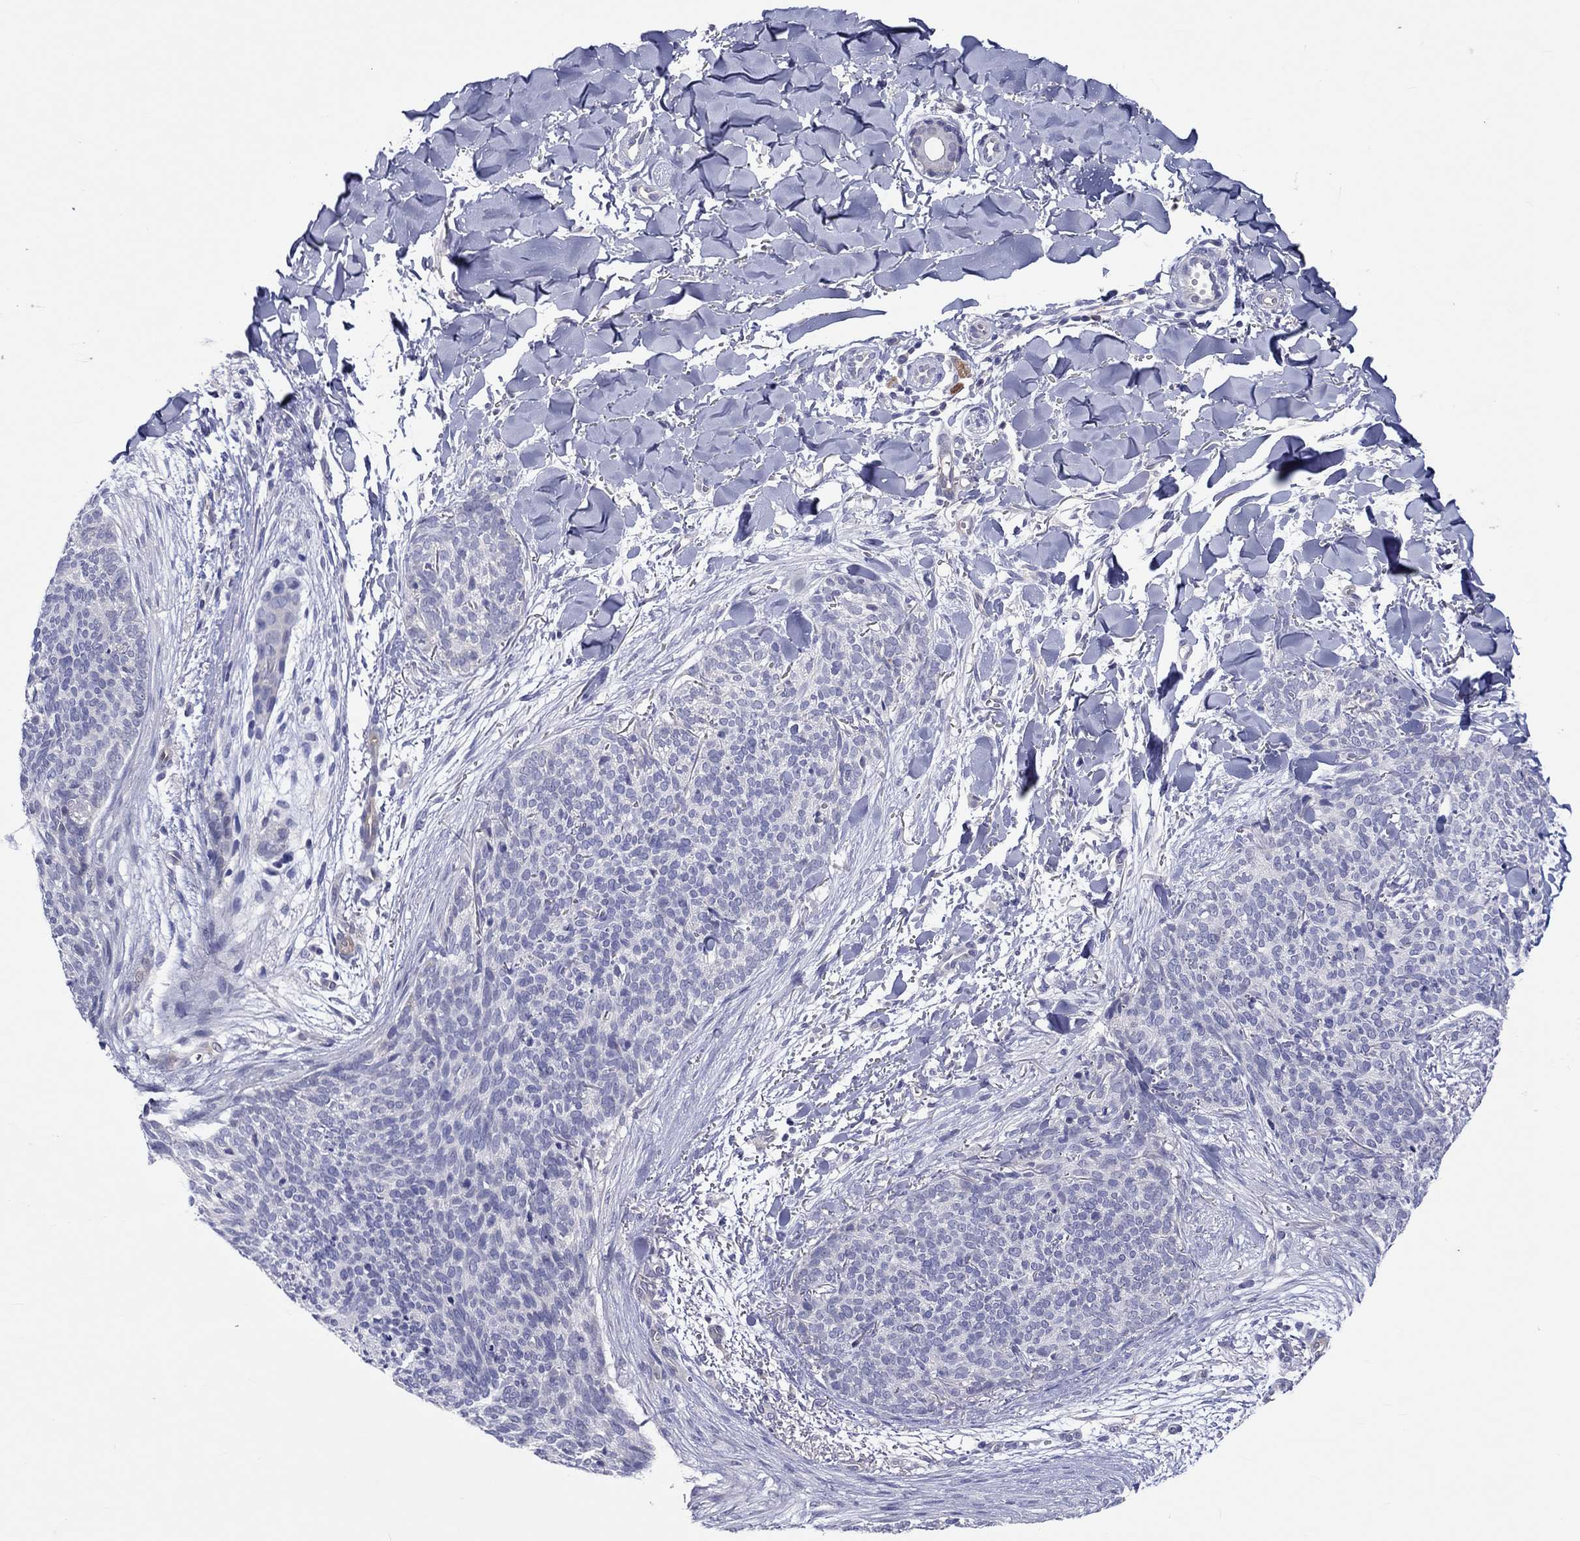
{"staining": {"intensity": "negative", "quantity": "none", "location": "none"}, "tissue": "skin cancer", "cell_type": "Tumor cells", "image_type": "cancer", "snomed": [{"axis": "morphology", "description": "Basal cell carcinoma"}, {"axis": "topography", "description": "Skin"}], "caption": "Image shows no protein staining in tumor cells of basal cell carcinoma (skin) tissue.", "gene": "ABCG4", "patient": {"sex": "male", "age": 64}}